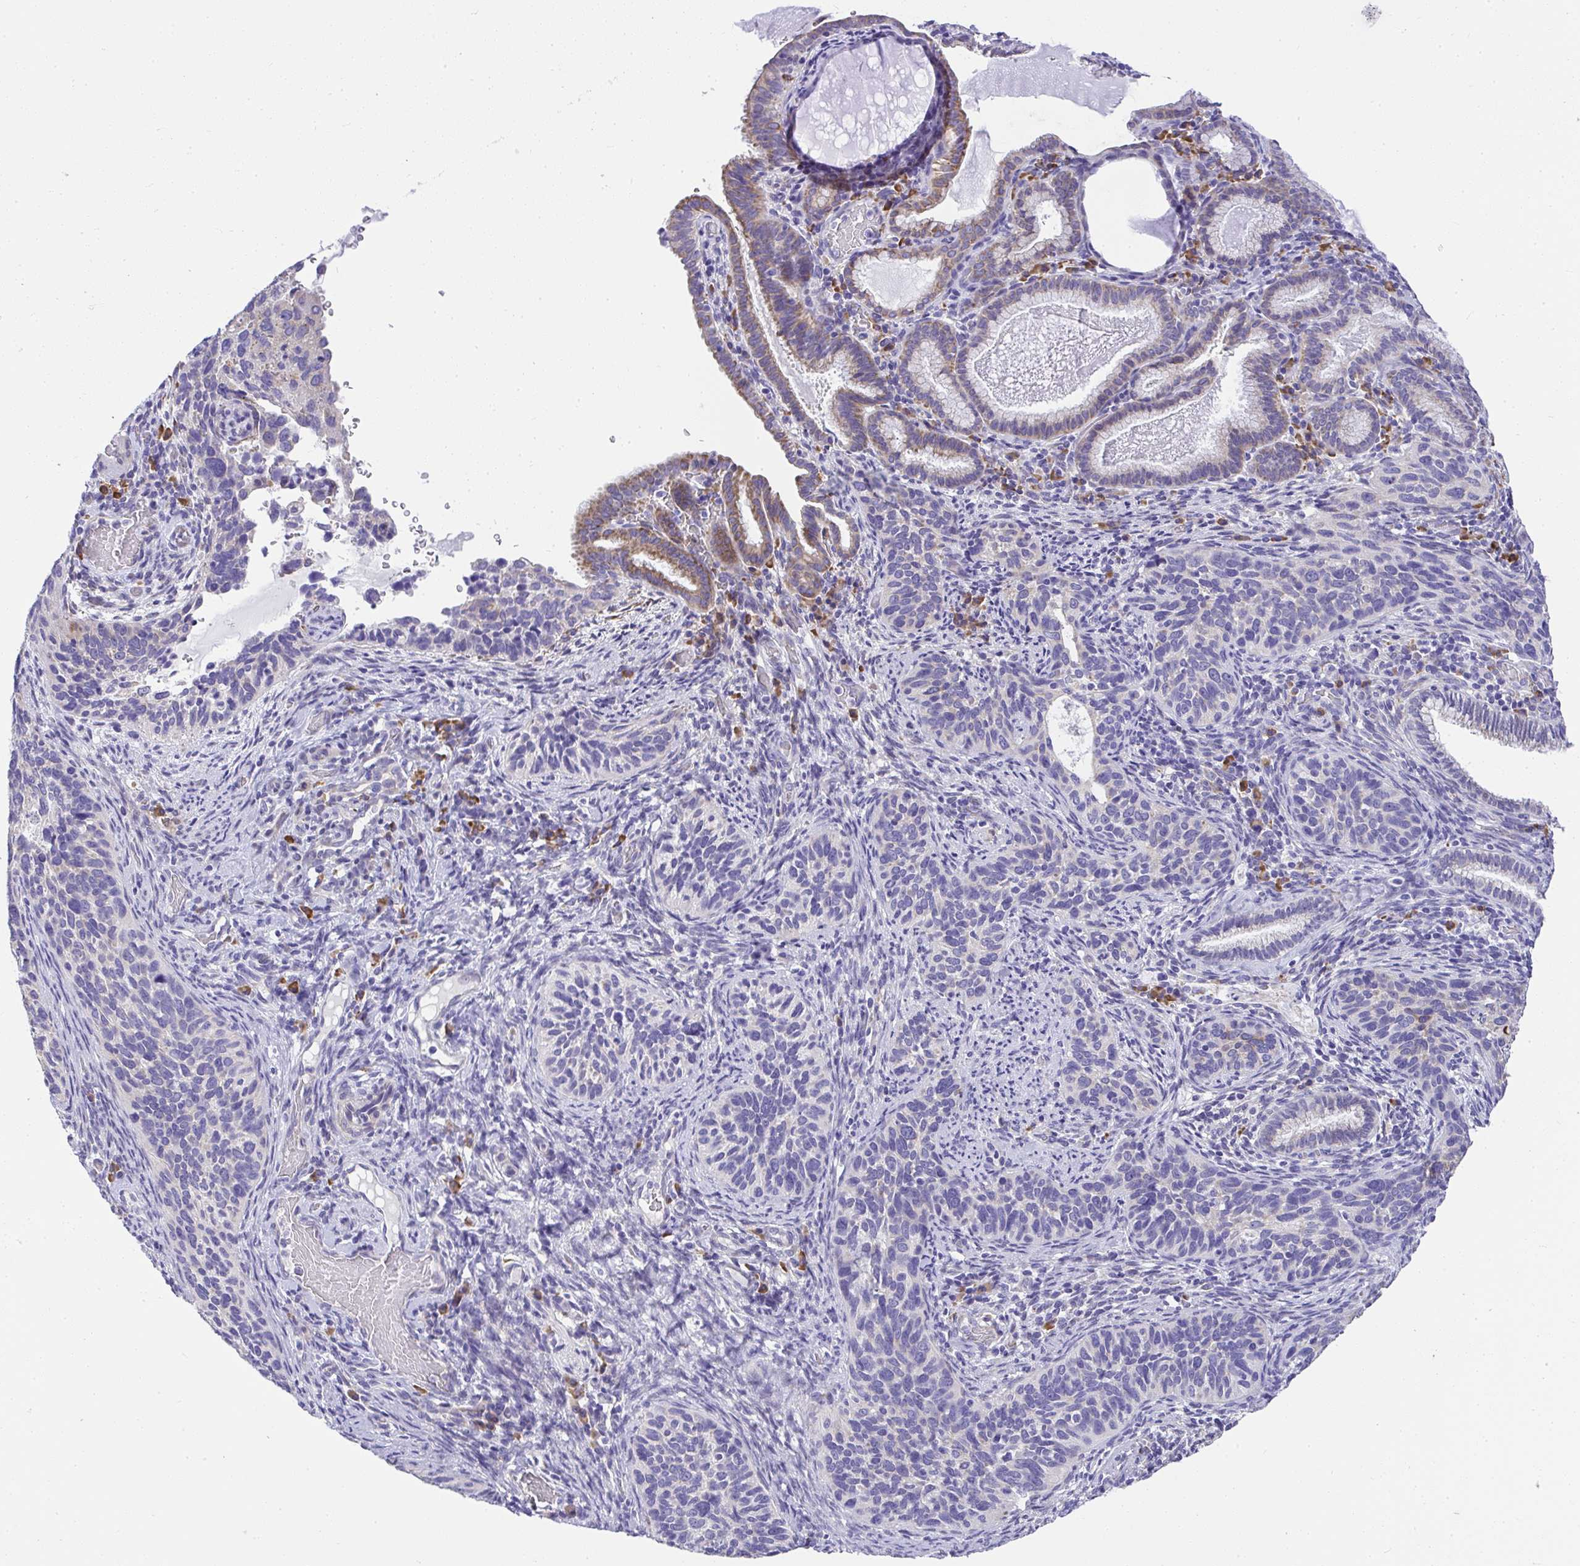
{"staining": {"intensity": "moderate", "quantity": "<25%", "location": "cytoplasmic/membranous"}, "tissue": "cervical cancer", "cell_type": "Tumor cells", "image_type": "cancer", "snomed": [{"axis": "morphology", "description": "Squamous cell carcinoma, NOS"}, {"axis": "topography", "description": "Cervix"}], "caption": "Immunohistochemical staining of human cervical cancer displays low levels of moderate cytoplasmic/membranous protein positivity in about <25% of tumor cells.", "gene": "ADRA2C", "patient": {"sex": "female", "age": 51}}